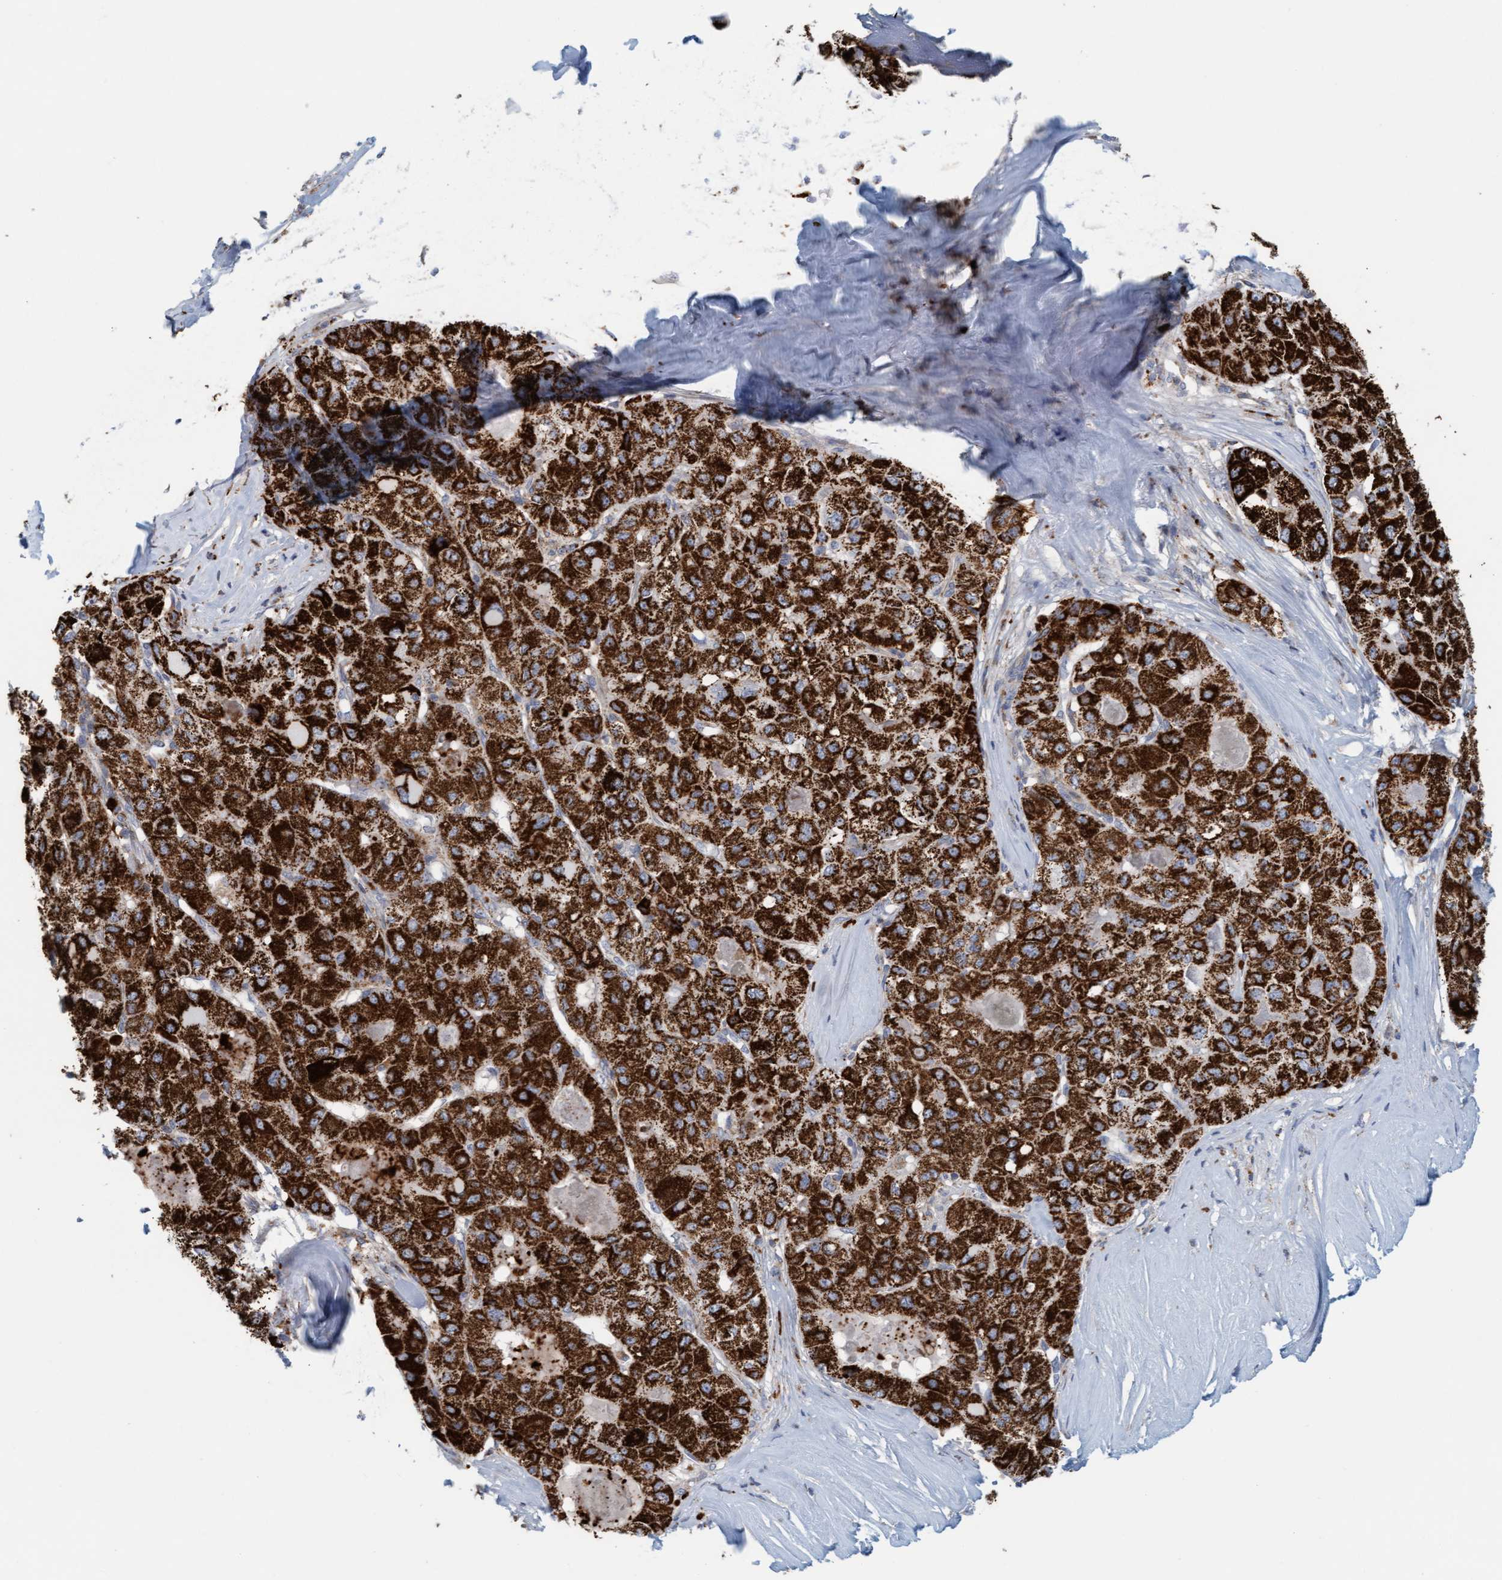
{"staining": {"intensity": "strong", "quantity": ">75%", "location": "cytoplasmic/membranous"}, "tissue": "liver cancer", "cell_type": "Tumor cells", "image_type": "cancer", "snomed": [{"axis": "morphology", "description": "Carcinoma, Hepatocellular, NOS"}, {"axis": "topography", "description": "Liver"}], "caption": "Immunohistochemical staining of human hepatocellular carcinoma (liver) shows high levels of strong cytoplasmic/membranous protein positivity in approximately >75% of tumor cells.", "gene": "B9D1", "patient": {"sex": "male", "age": 80}}